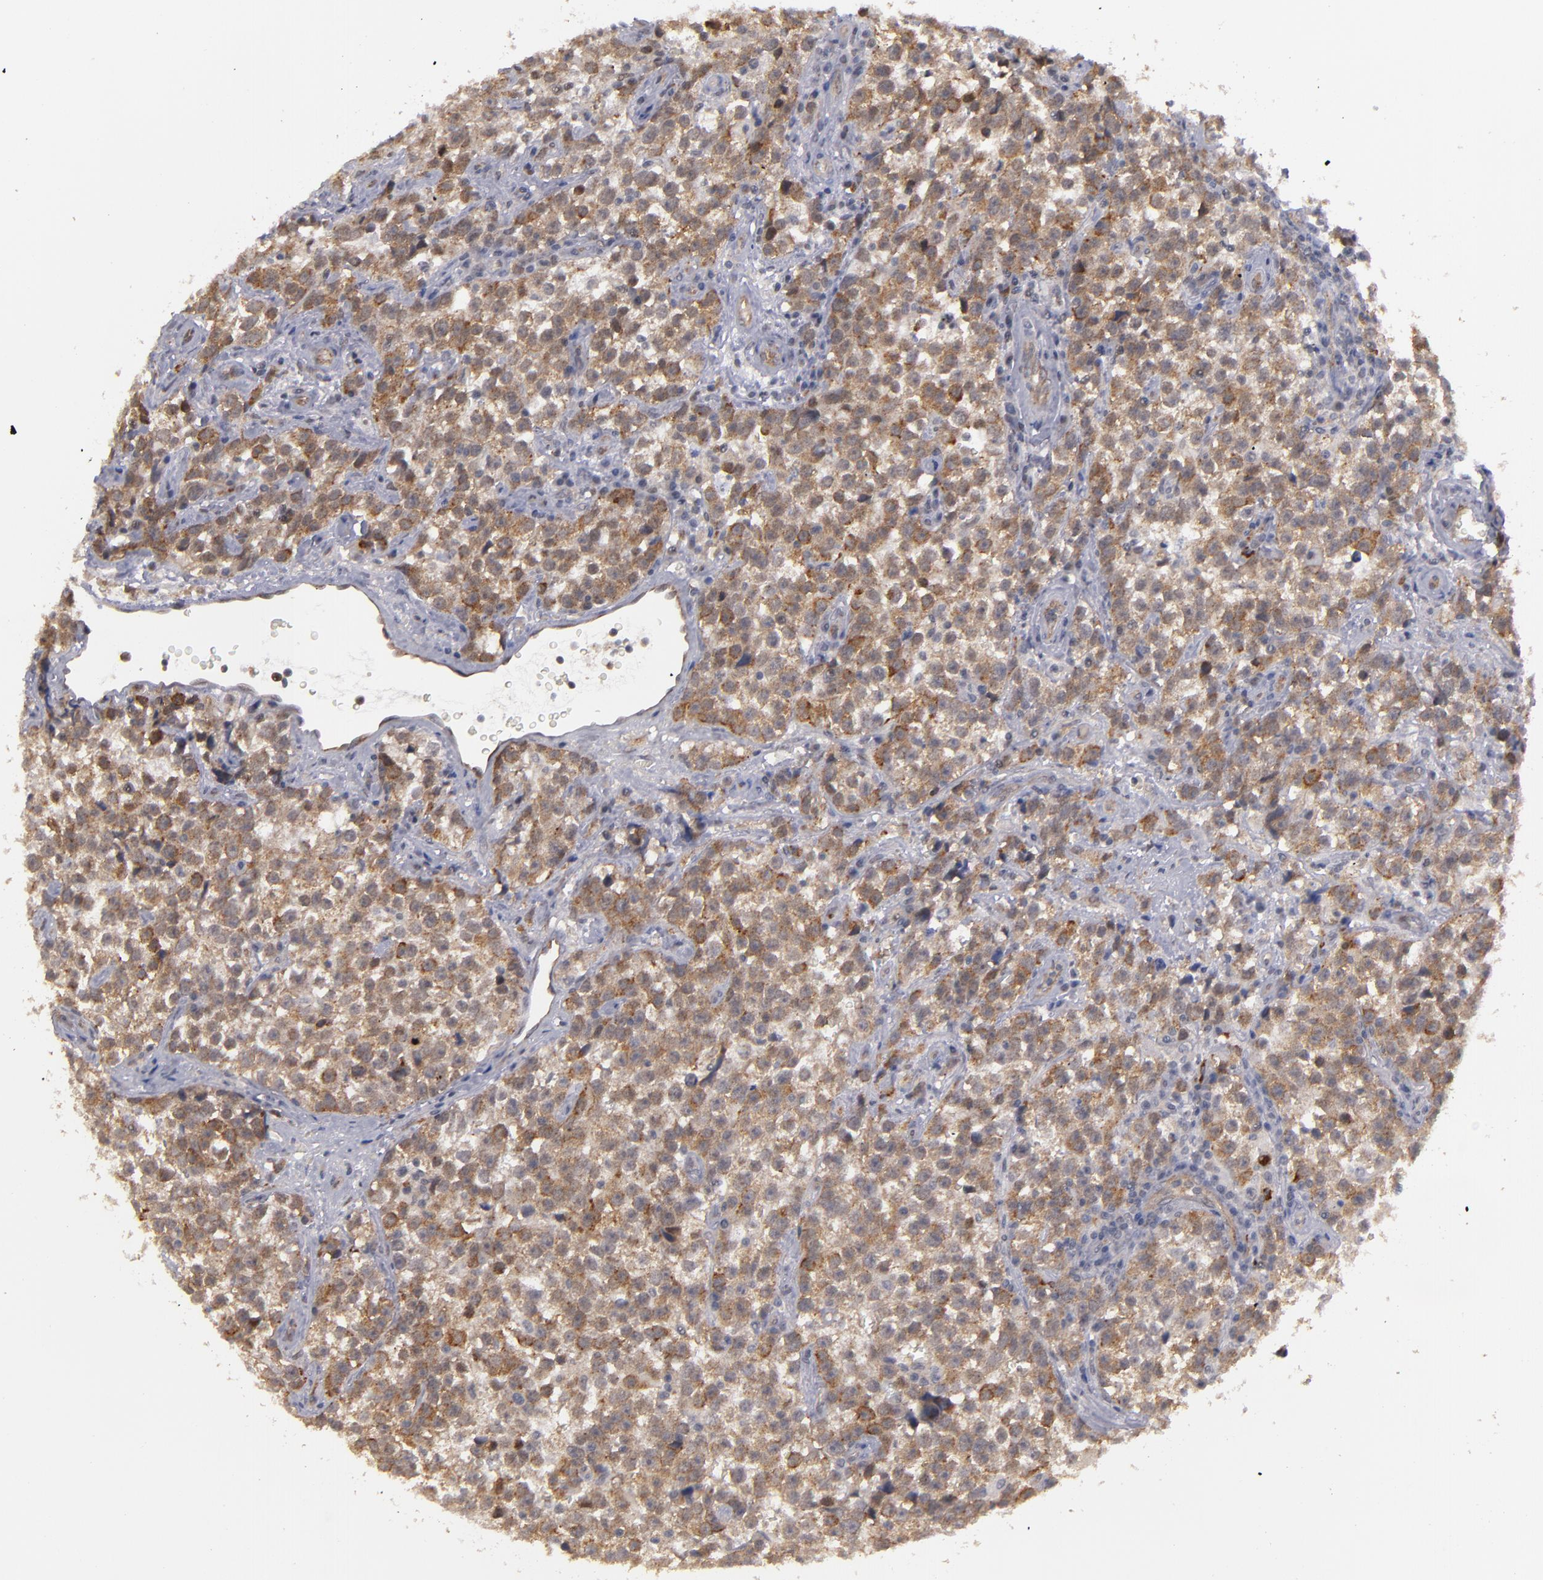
{"staining": {"intensity": "moderate", "quantity": ">75%", "location": "cytoplasmic/membranous"}, "tissue": "testis cancer", "cell_type": "Tumor cells", "image_type": "cancer", "snomed": [{"axis": "morphology", "description": "Seminoma, NOS"}, {"axis": "topography", "description": "Testis"}], "caption": "There is medium levels of moderate cytoplasmic/membranous expression in tumor cells of testis cancer (seminoma), as demonstrated by immunohistochemical staining (brown color).", "gene": "STX3", "patient": {"sex": "male", "age": 38}}